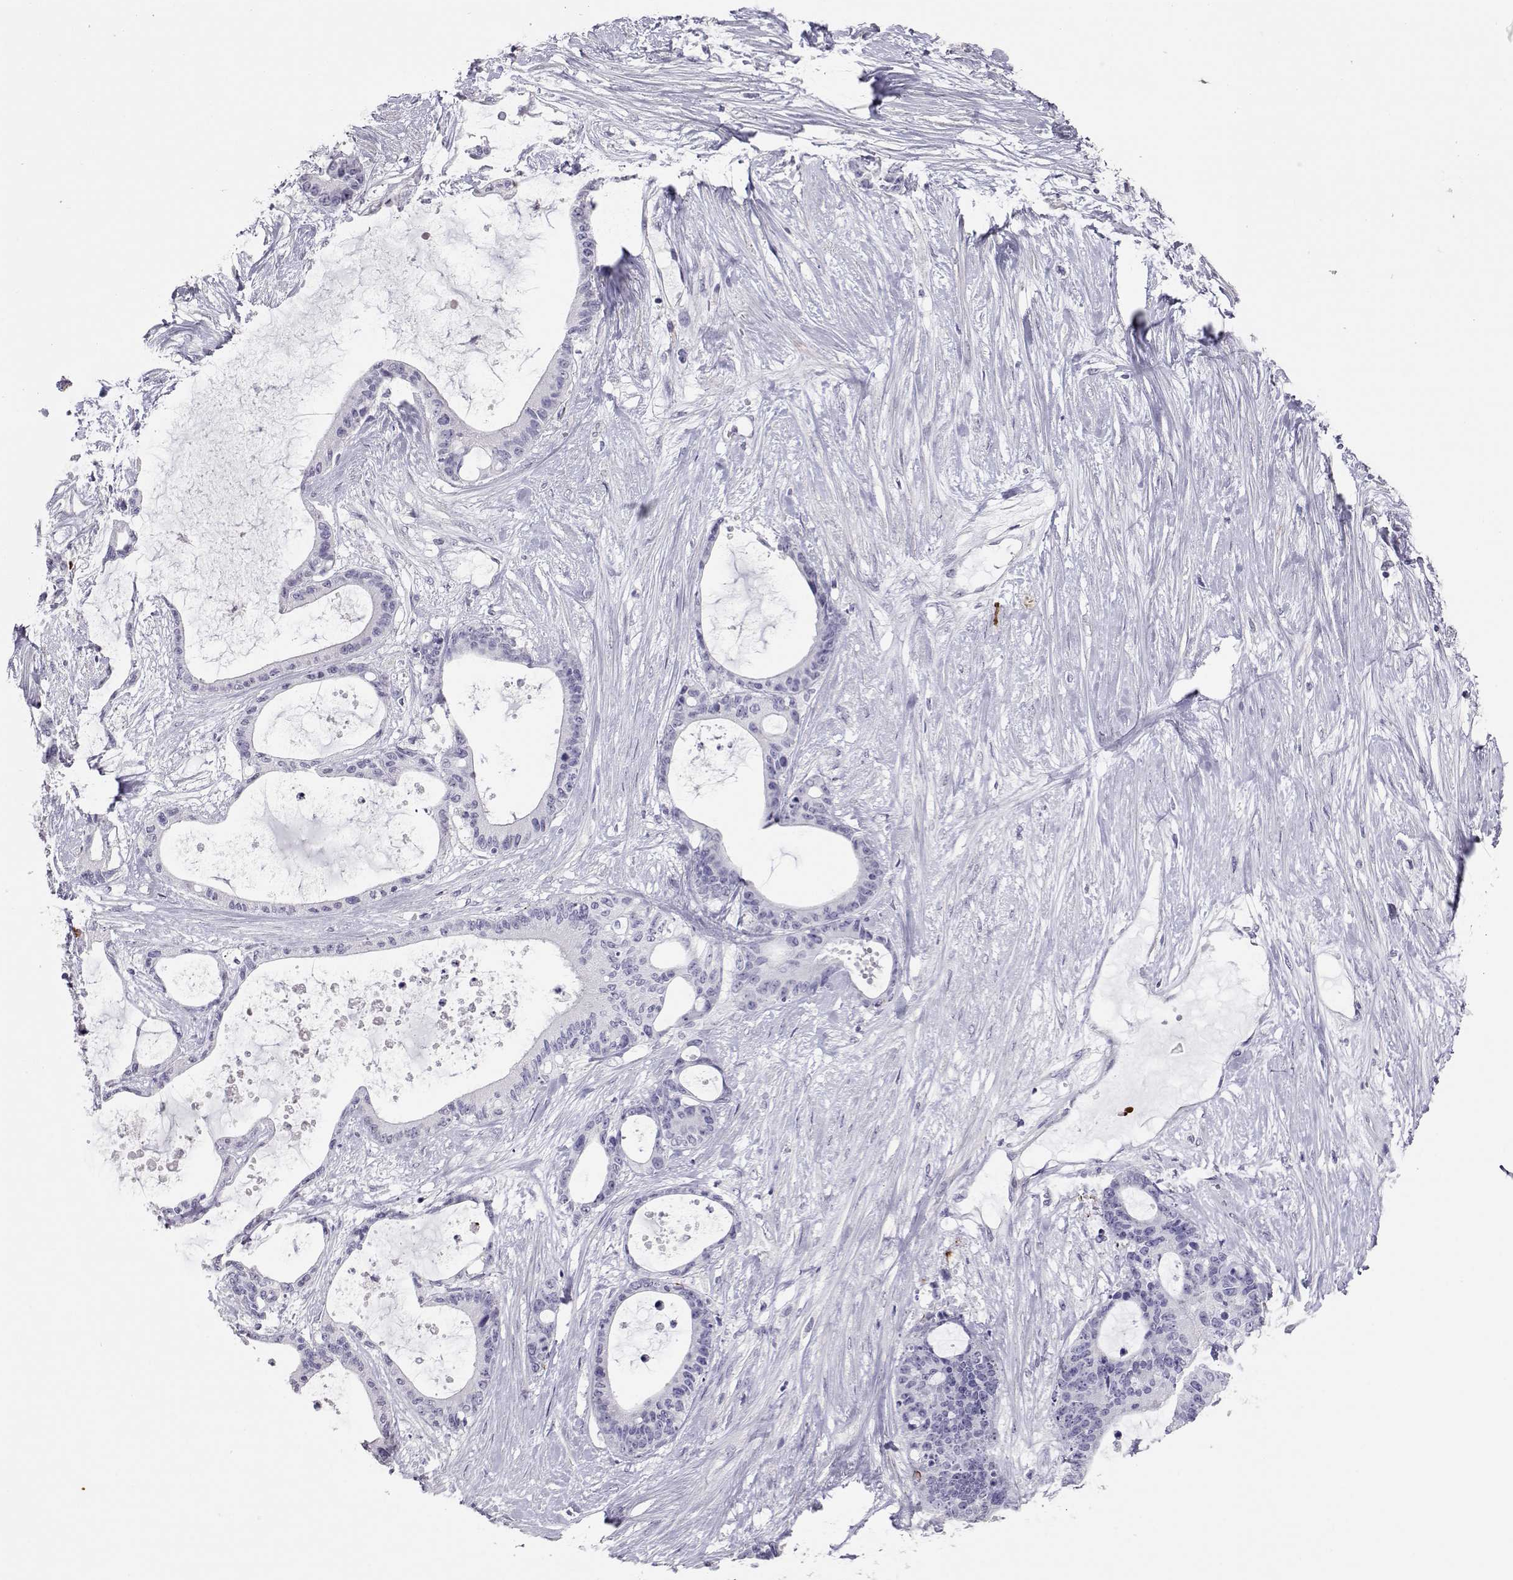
{"staining": {"intensity": "negative", "quantity": "none", "location": "none"}, "tissue": "liver cancer", "cell_type": "Tumor cells", "image_type": "cancer", "snomed": [{"axis": "morphology", "description": "Normal tissue, NOS"}, {"axis": "morphology", "description": "Cholangiocarcinoma"}, {"axis": "topography", "description": "Liver"}, {"axis": "topography", "description": "Peripheral nerve tissue"}], "caption": "IHC photomicrograph of neoplastic tissue: liver cholangiocarcinoma stained with DAB demonstrates no significant protein positivity in tumor cells.", "gene": "PMCH", "patient": {"sex": "female", "age": 73}}